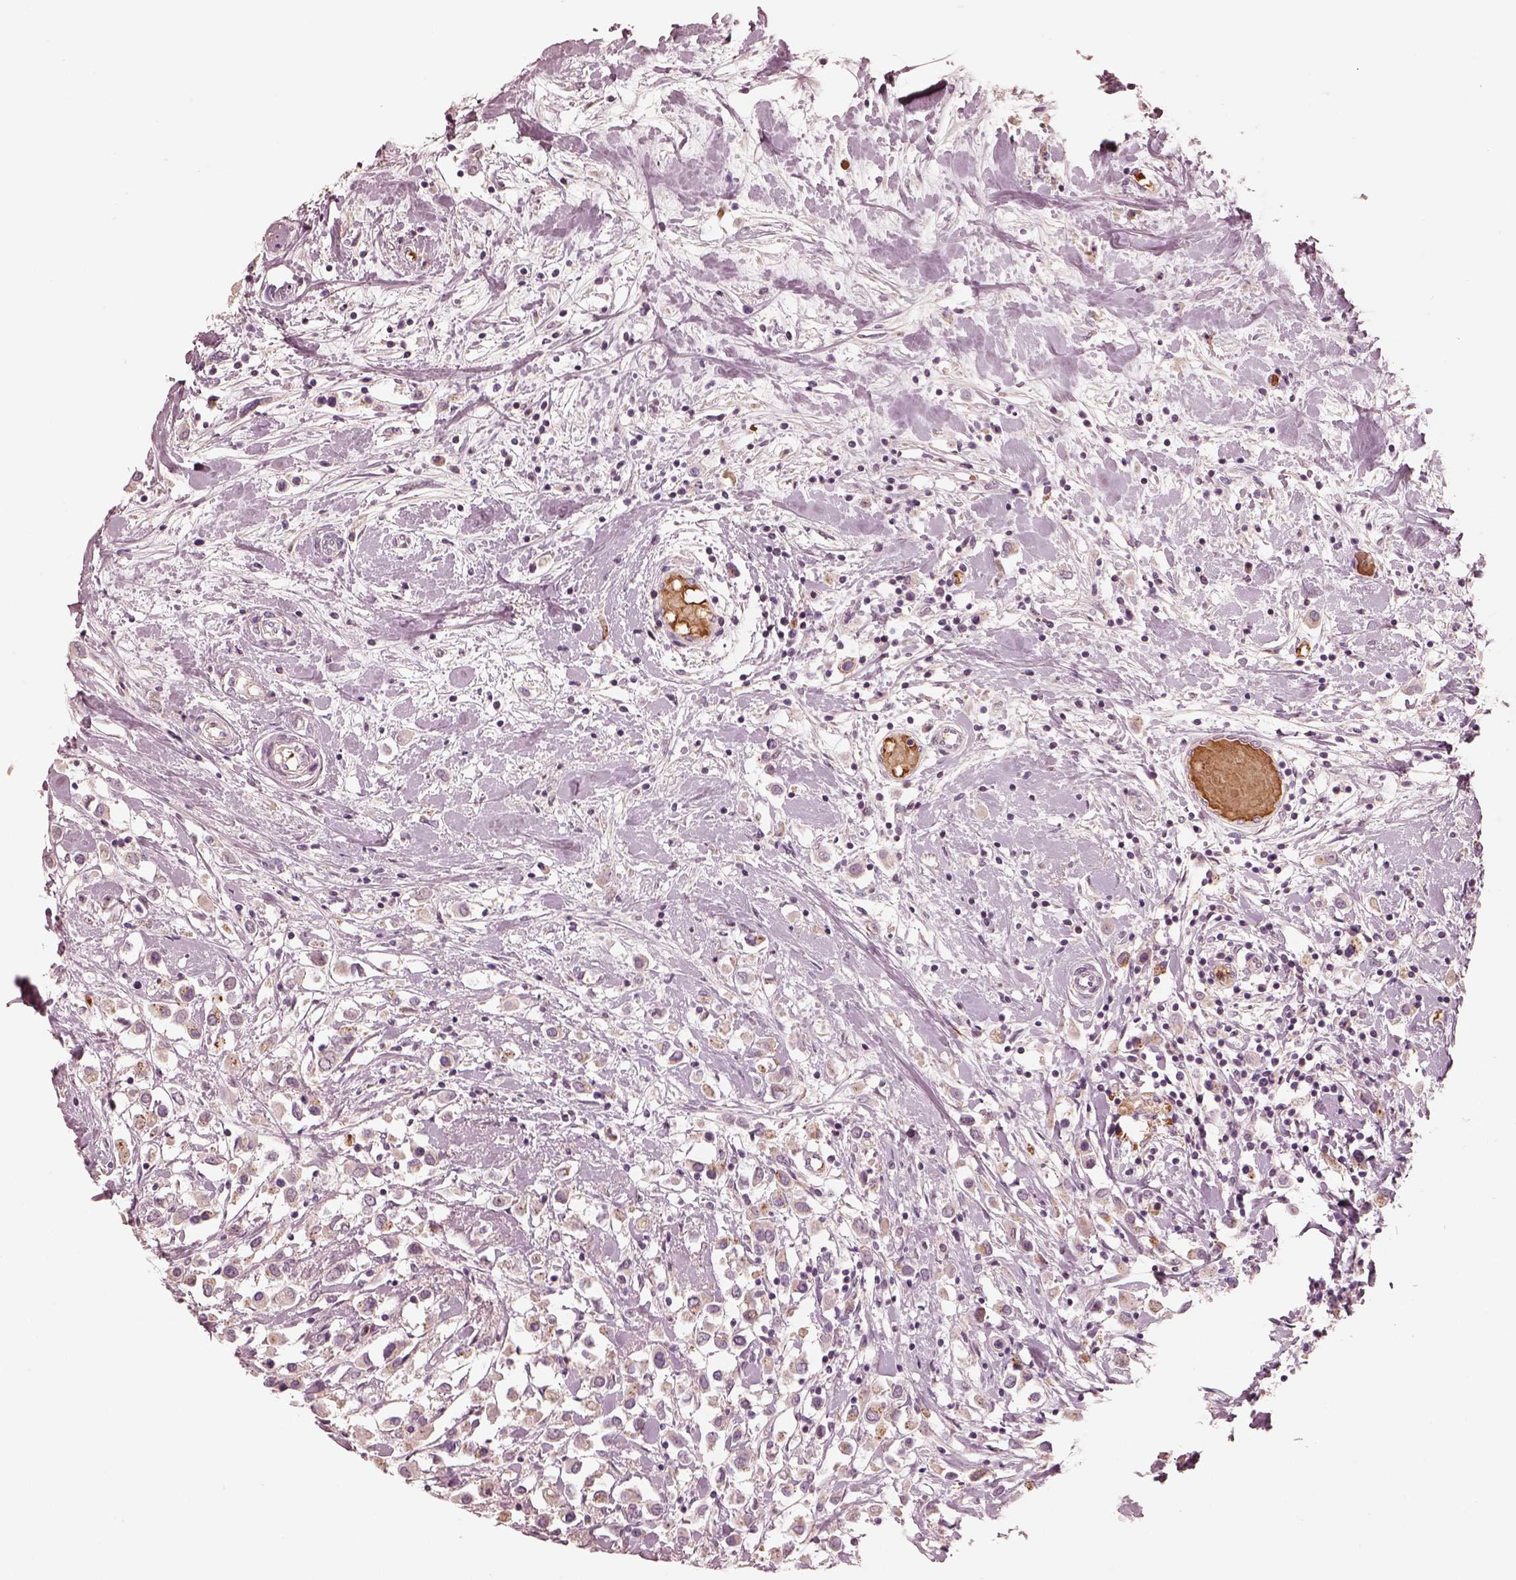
{"staining": {"intensity": "weak", "quantity": "<25%", "location": "cytoplasmic/membranous"}, "tissue": "breast cancer", "cell_type": "Tumor cells", "image_type": "cancer", "snomed": [{"axis": "morphology", "description": "Duct carcinoma"}, {"axis": "topography", "description": "Breast"}], "caption": "Immunohistochemical staining of infiltrating ductal carcinoma (breast) shows no significant staining in tumor cells.", "gene": "ANKLE1", "patient": {"sex": "female", "age": 61}}